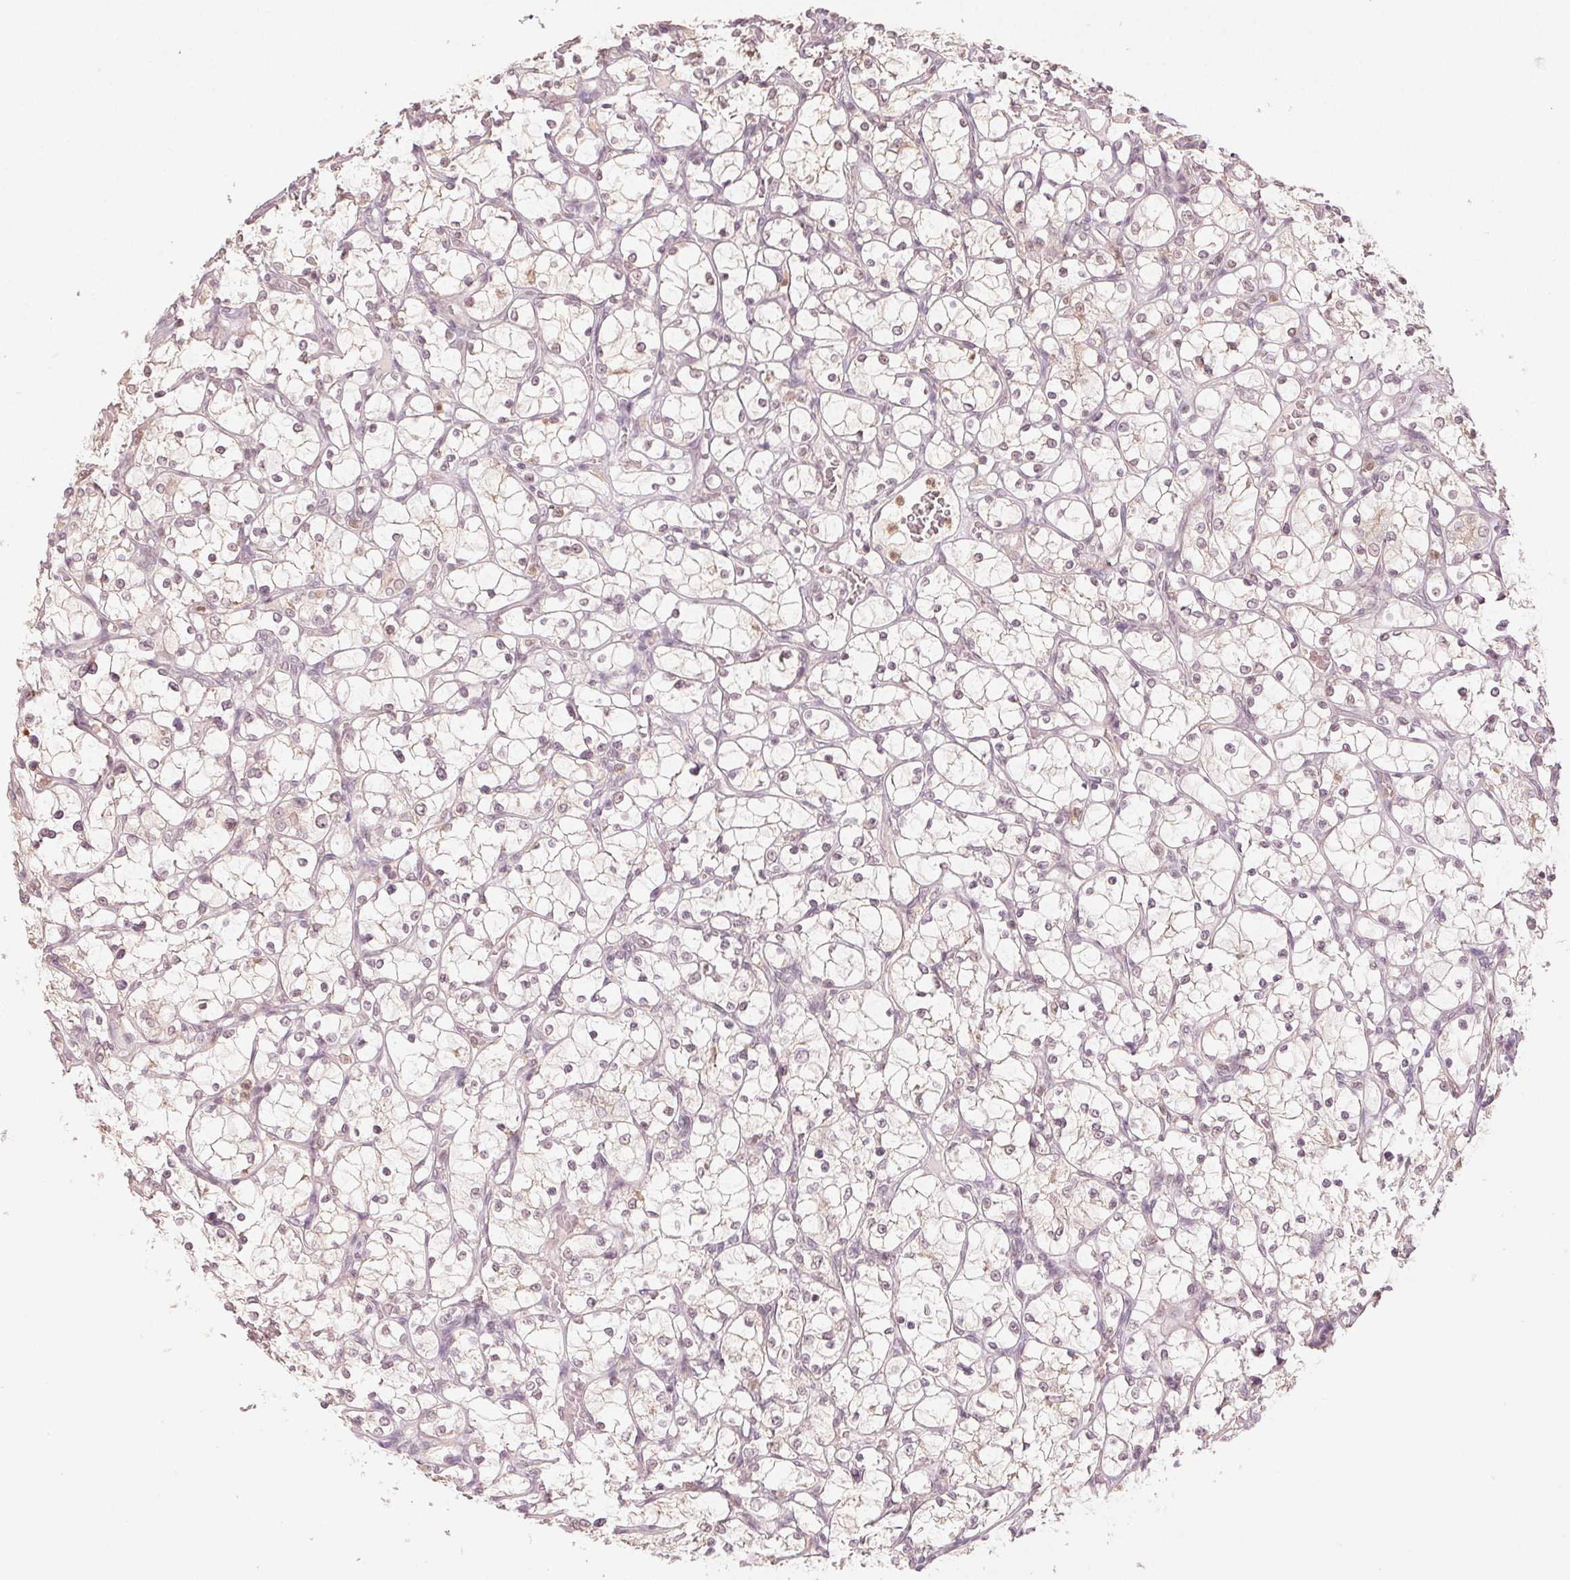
{"staining": {"intensity": "negative", "quantity": "none", "location": "none"}, "tissue": "renal cancer", "cell_type": "Tumor cells", "image_type": "cancer", "snomed": [{"axis": "morphology", "description": "Adenocarcinoma, NOS"}, {"axis": "topography", "description": "Kidney"}], "caption": "A high-resolution image shows immunohistochemistry (IHC) staining of adenocarcinoma (renal), which exhibits no significant staining in tumor cells.", "gene": "MAPK14", "patient": {"sex": "female", "age": 69}}